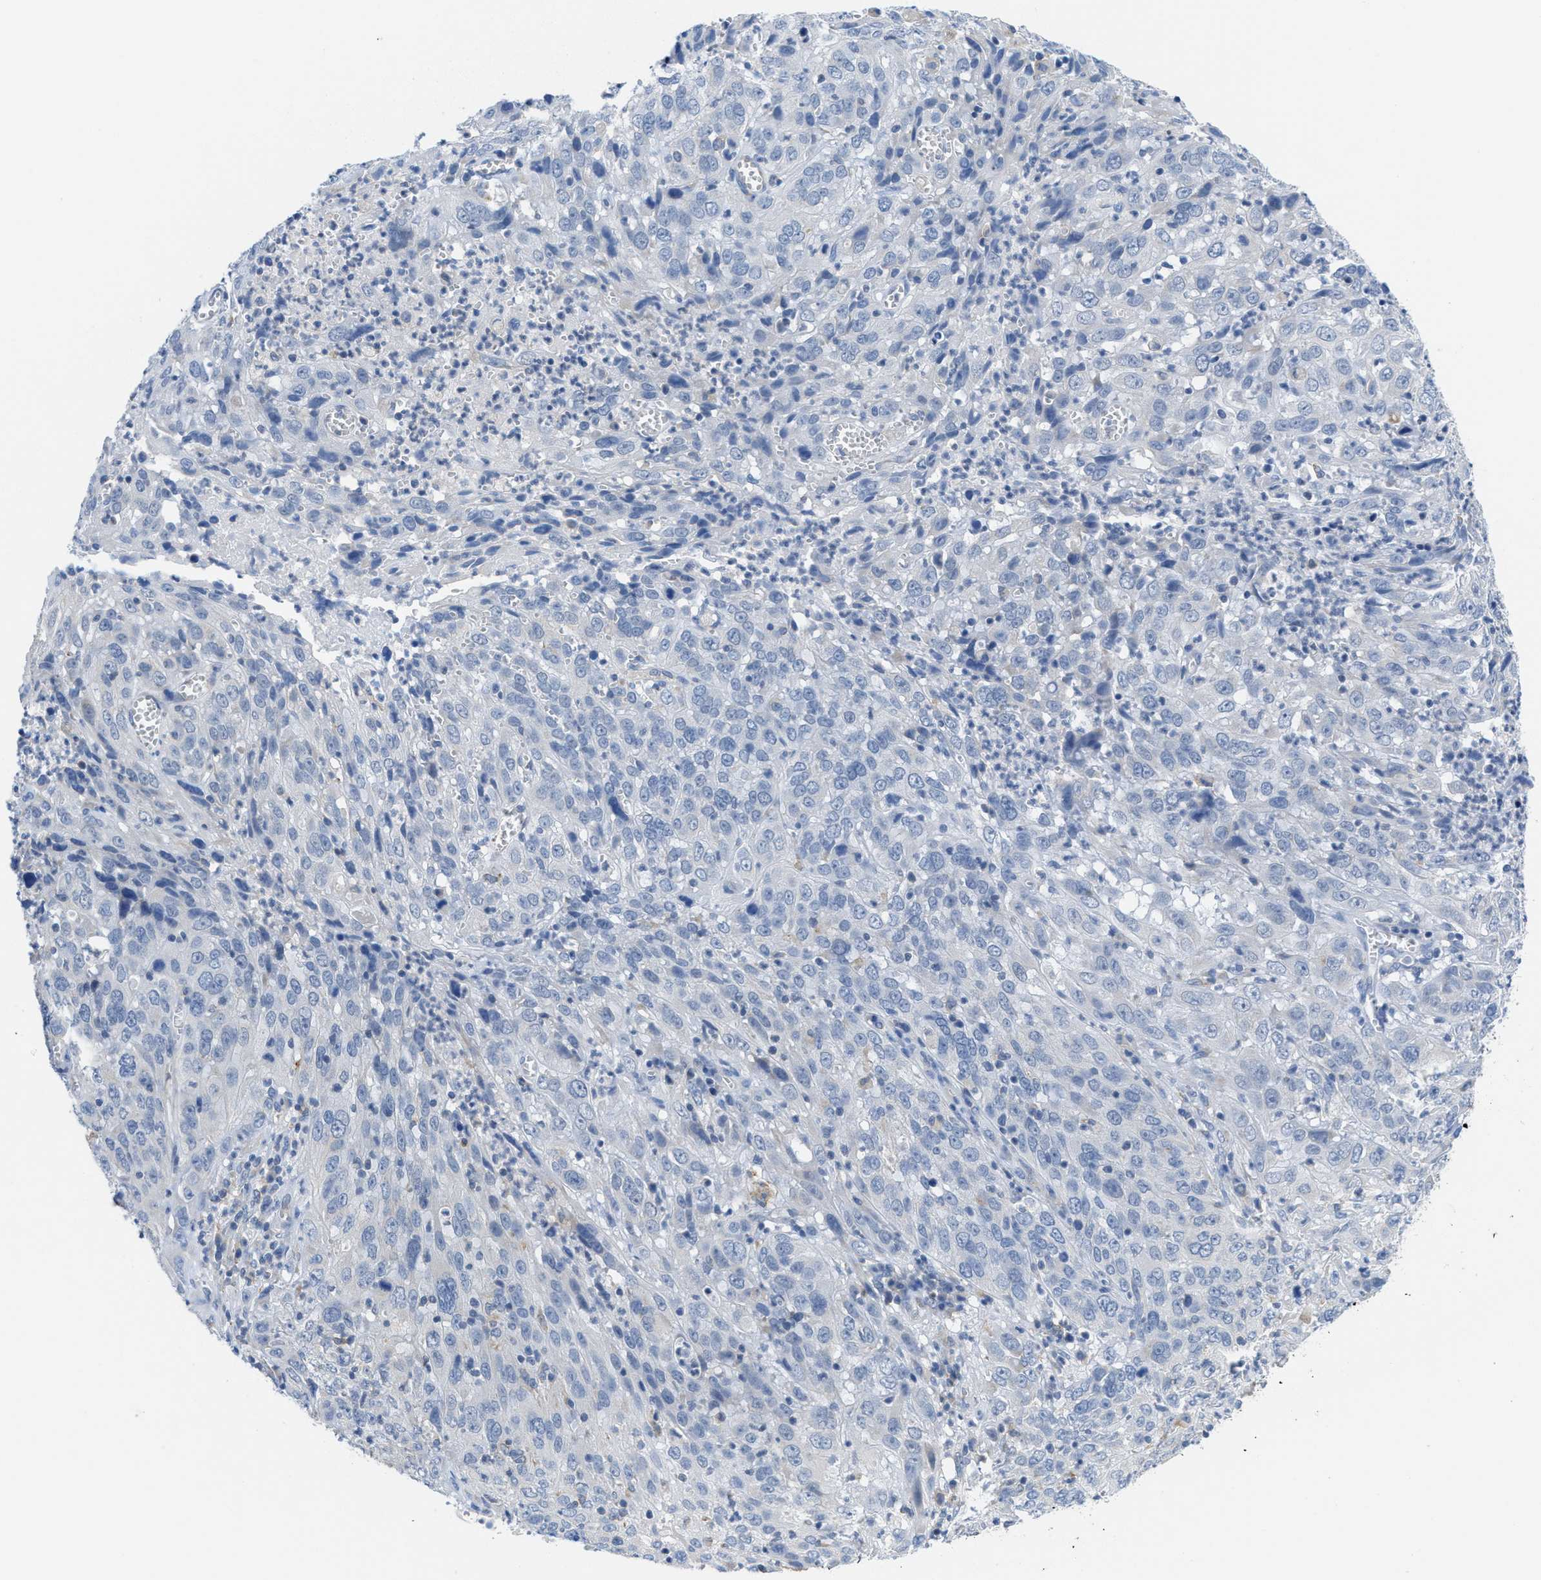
{"staining": {"intensity": "negative", "quantity": "none", "location": "none"}, "tissue": "cervical cancer", "cell_type": "Tumor cells", "image_type": "cancer", "snomed": [{"axis": "morphology", "description": "Squamous cell carcinoma, NOS"}, {"axis": "topography", "description": "Cervix"}], "caption": "Immunohistochemistry (IHC) micrograph of neoplastic tissue: squamous cell carcinoma (cervical) stained with DAB (3,3'-diaminobenzidine) reveals no significant protein positivity in tumor cells. (DAB (3,3'-diaminobenzidine) immunohistochemistry visualized using brightfield microscopy, high magnification).", "gene": "PTDSS1", "patient": {"sex": "female", "age": 32}}